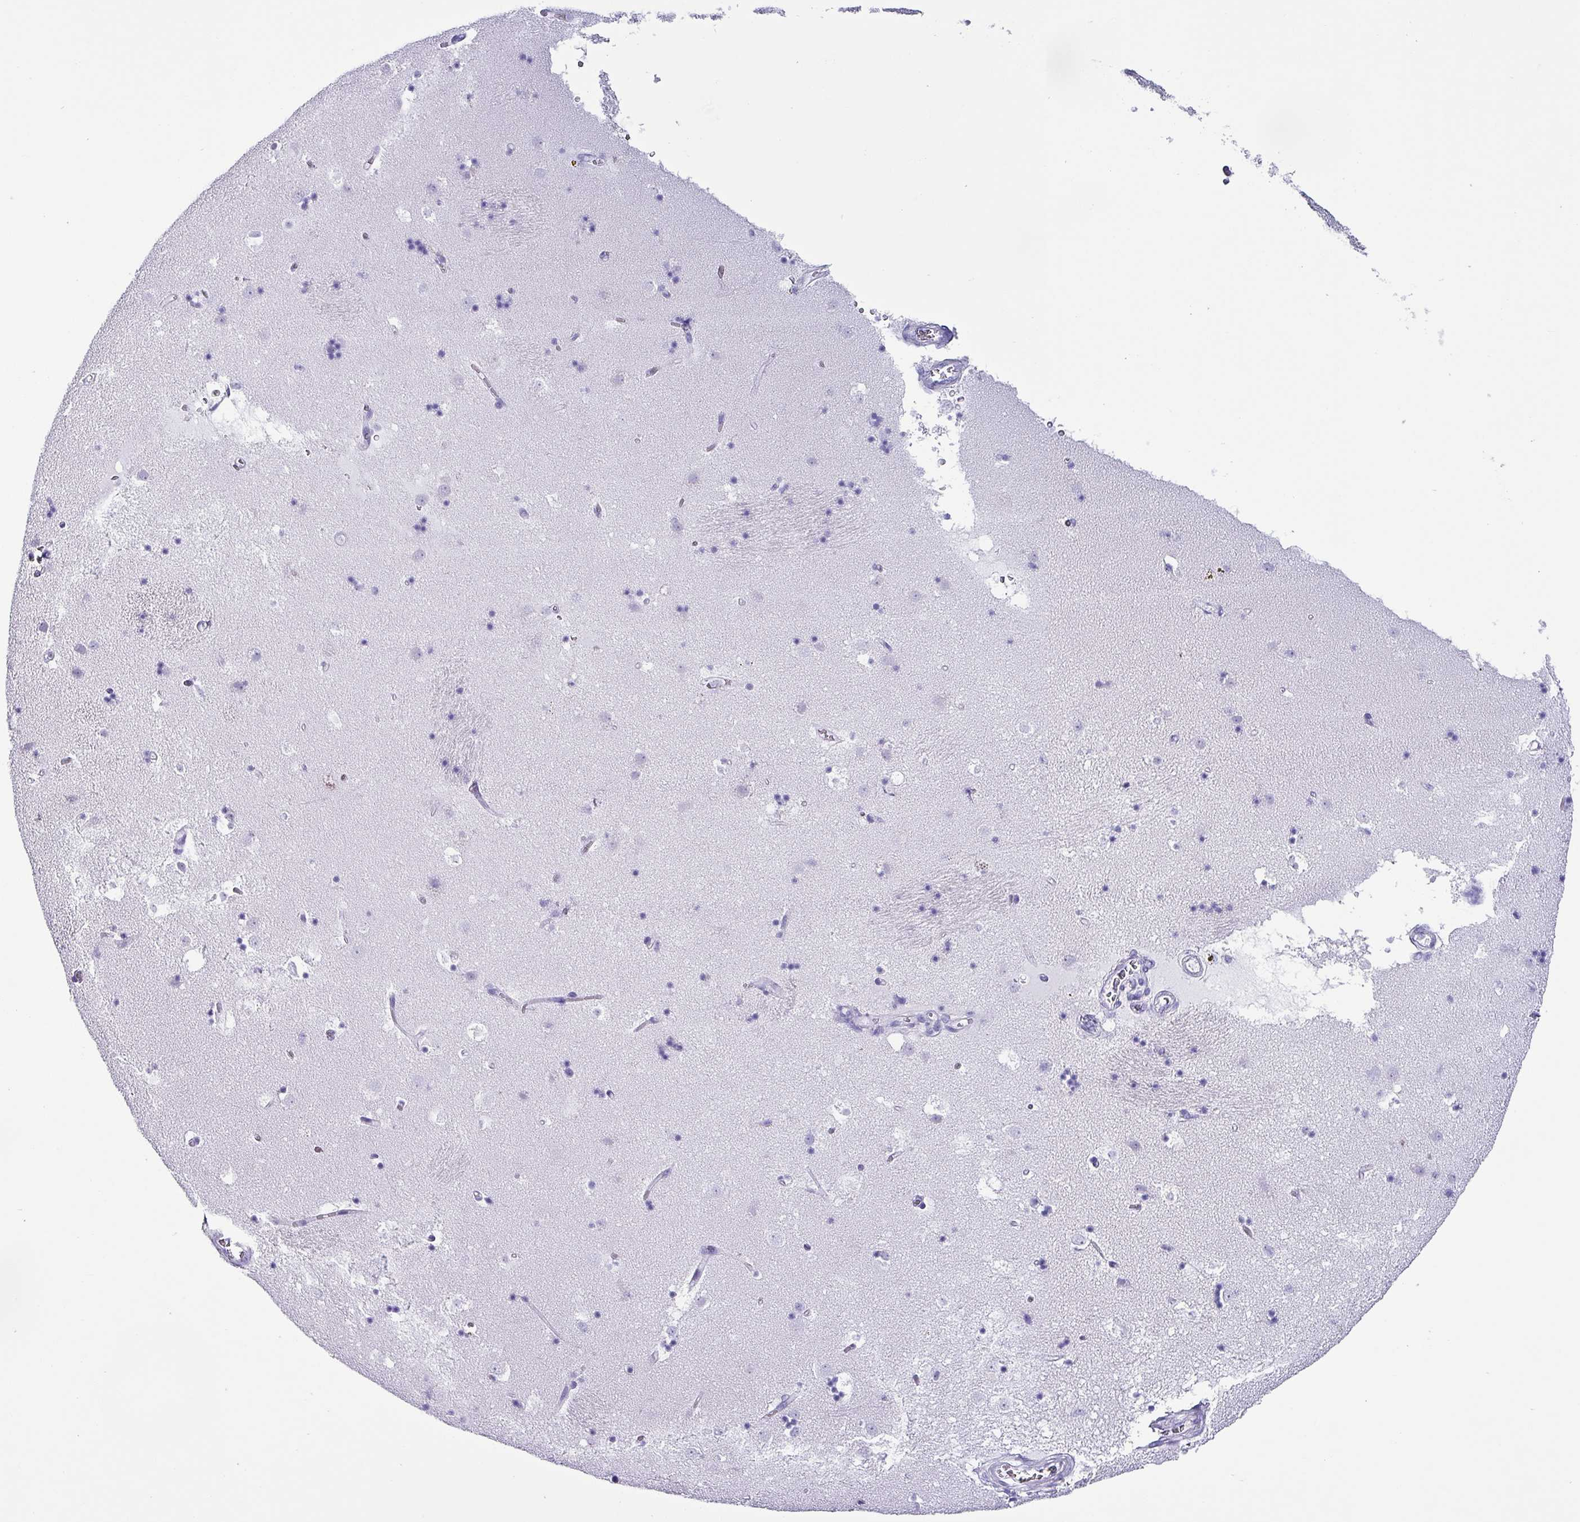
{"staining": {"intensity": "negative", "quantity": "none", "location": "none"}, "tissue": "caudate", "cell_type": "Glial cells", "image_type": "normal", "snomed": [{"axis": "morphology", "description": "Normal tissue, NOS"}, {"axis": "topography", "description": "Lateral ventricle wall"}], "caption": "DAB immunohistochemical staining of benign human caudate shows no significant expression in glial cells.", "gene": "KRT6A", "patient": {"sex": "male", "age": 58}}